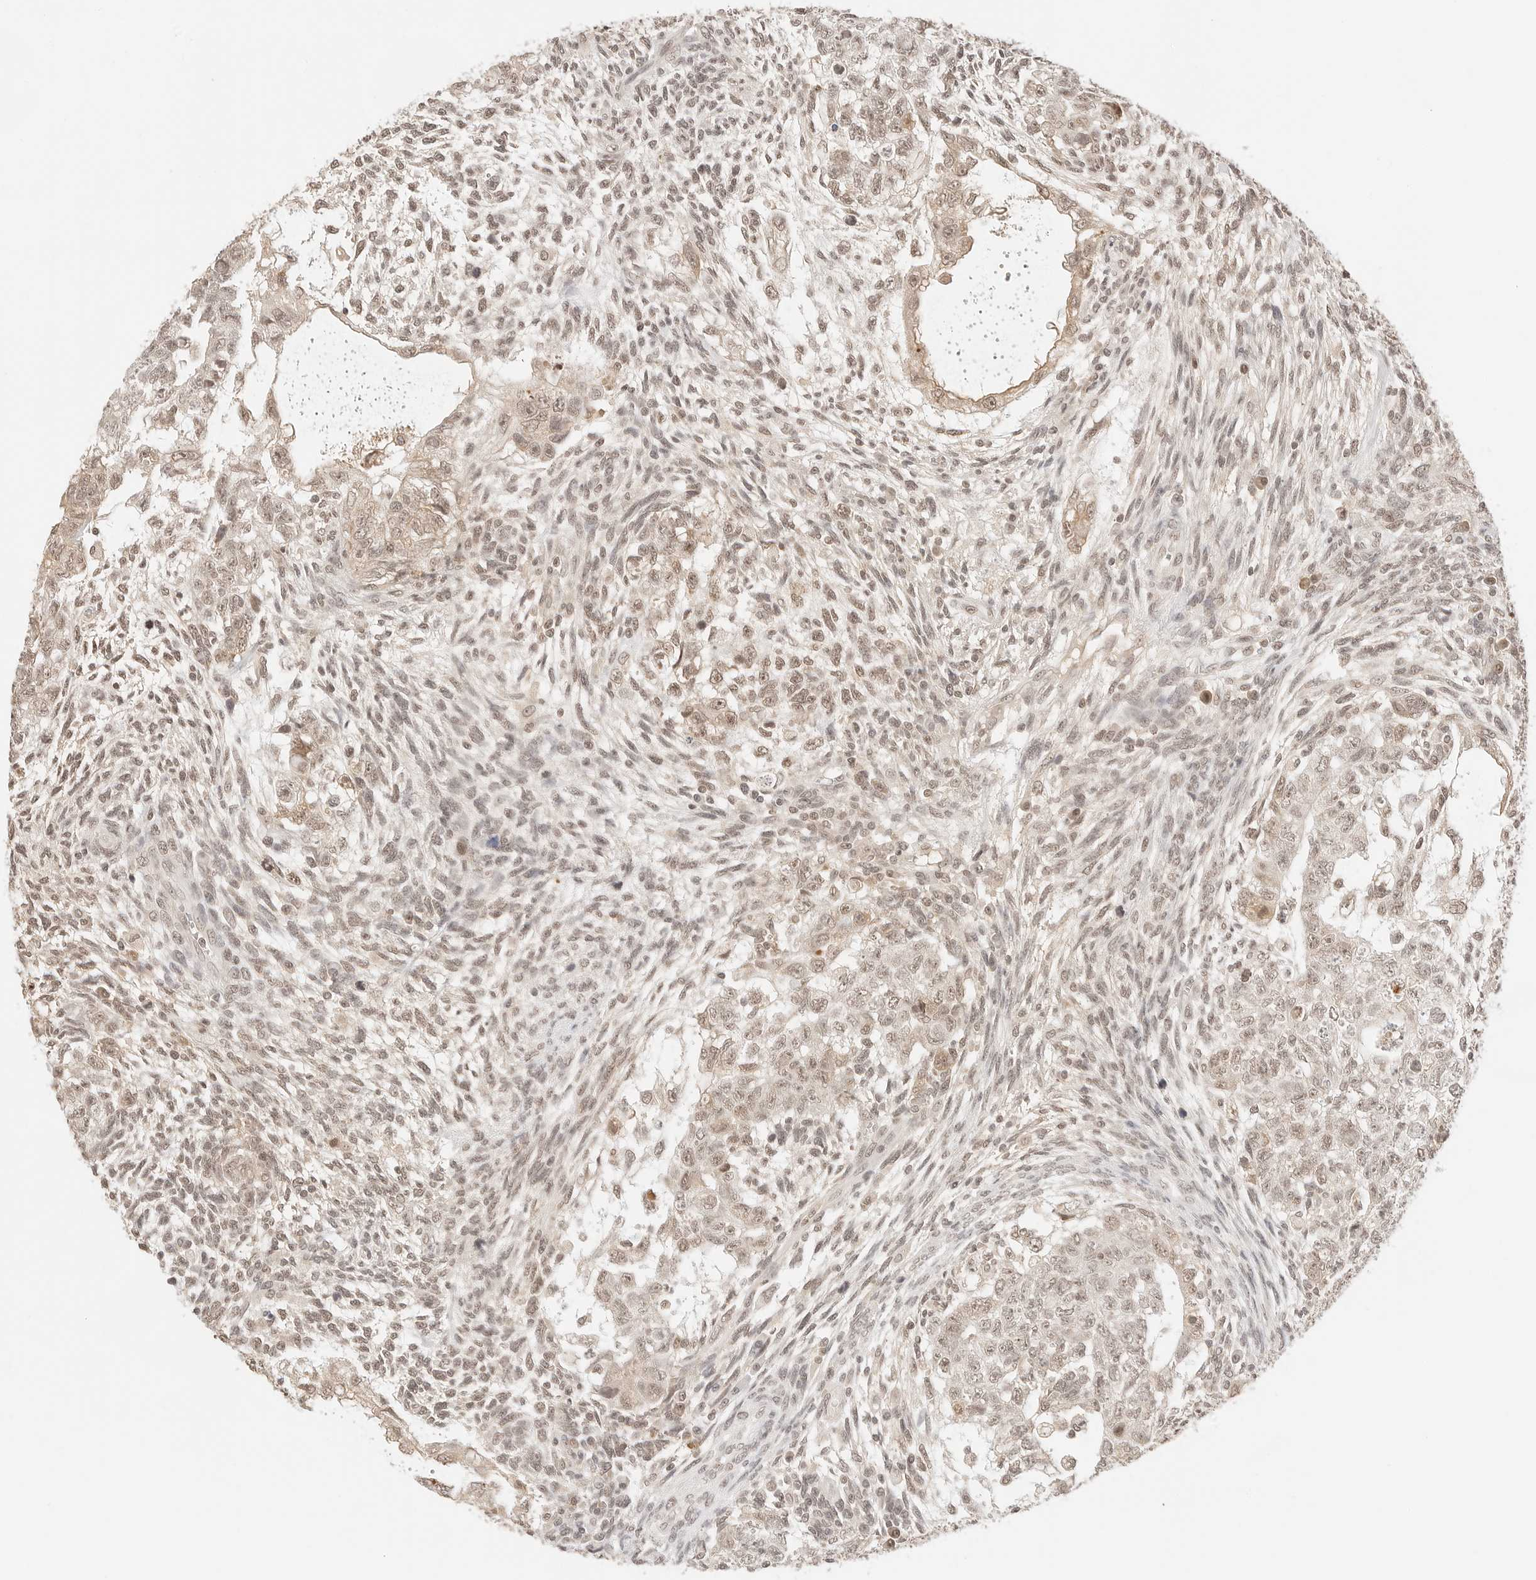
{"staining": {"intensity": "weak", "quantity": ">75%", "location": "cytoplasmic/membranous,nuclear"}, "tissue": "testis cancer", "cell_type": "Tumor cells", "image_type": "cancer", "snomed": [{"axis": "morphology", "description": "Carcinoma, Embryonal, NOS"}, {"axis": "topography", "description": "Testis"}], "caption": "Embryonal carcinoma (testis) stained with IHC demonstrates weak cytoplasmic/membranous and nuclear positivity in approximately >75% of tumor cells. (IHC, brightfield microscopy, high magnification).", "gene": "SEPTIN4", "patient": {"sex": "male", "age": 37}}